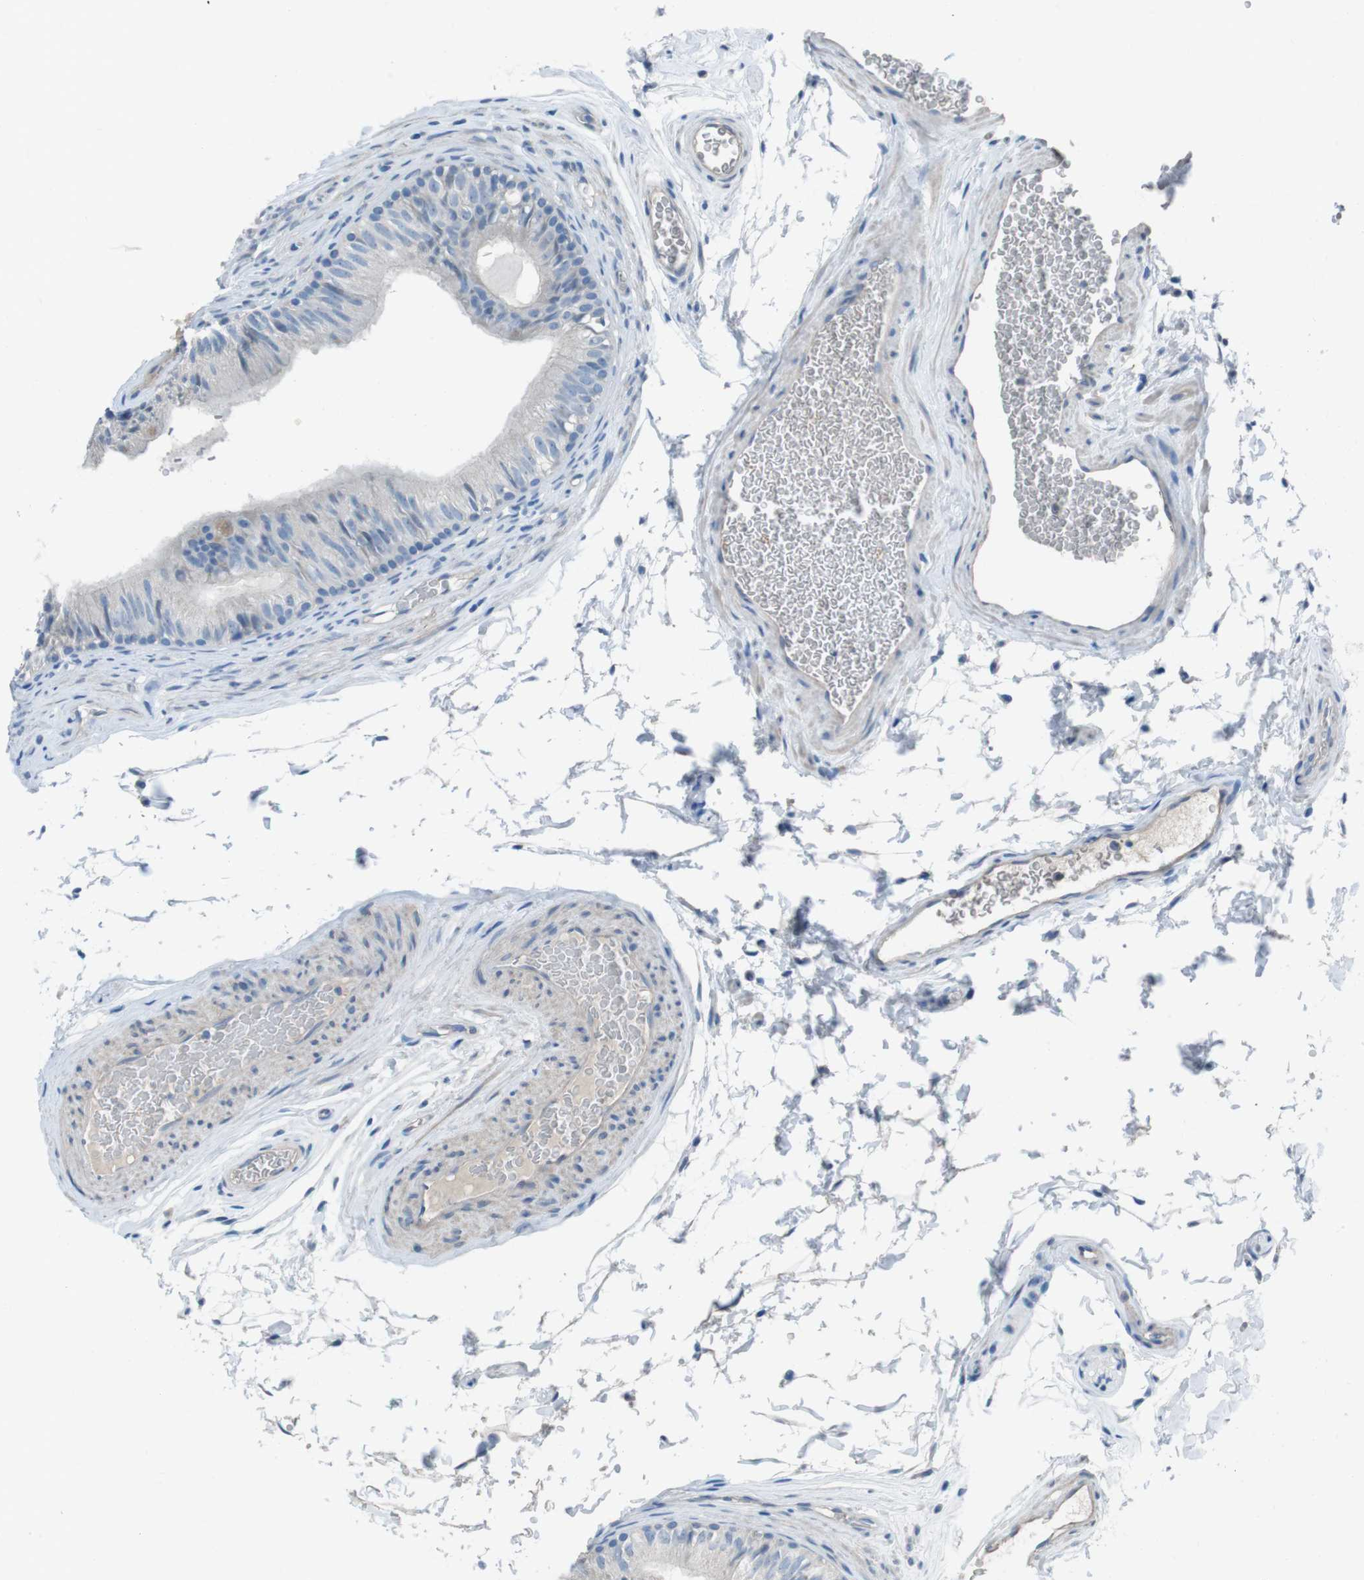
{"staining": {"intensity": "negative", "quantity": "none", "location": "none"}, "tissue": "epididymis", "cell_type": "Glandular cells", "image_type": "normal", "snomed": [{"axis": "morphology", "description": "Normal tissue, NOS"}, {"axis": "topography", "description": "Epididymis"}], "caption": "There is no significant expression in glandular cells of epididymis. (Stains: DAB immunohistochemistry (IHC) with hematoxylin counter stain, Microscopy: brightfield microscopy at high magnification).", "gene": "CYP2C19", "patient": {"sex": "male", "age": 36}}